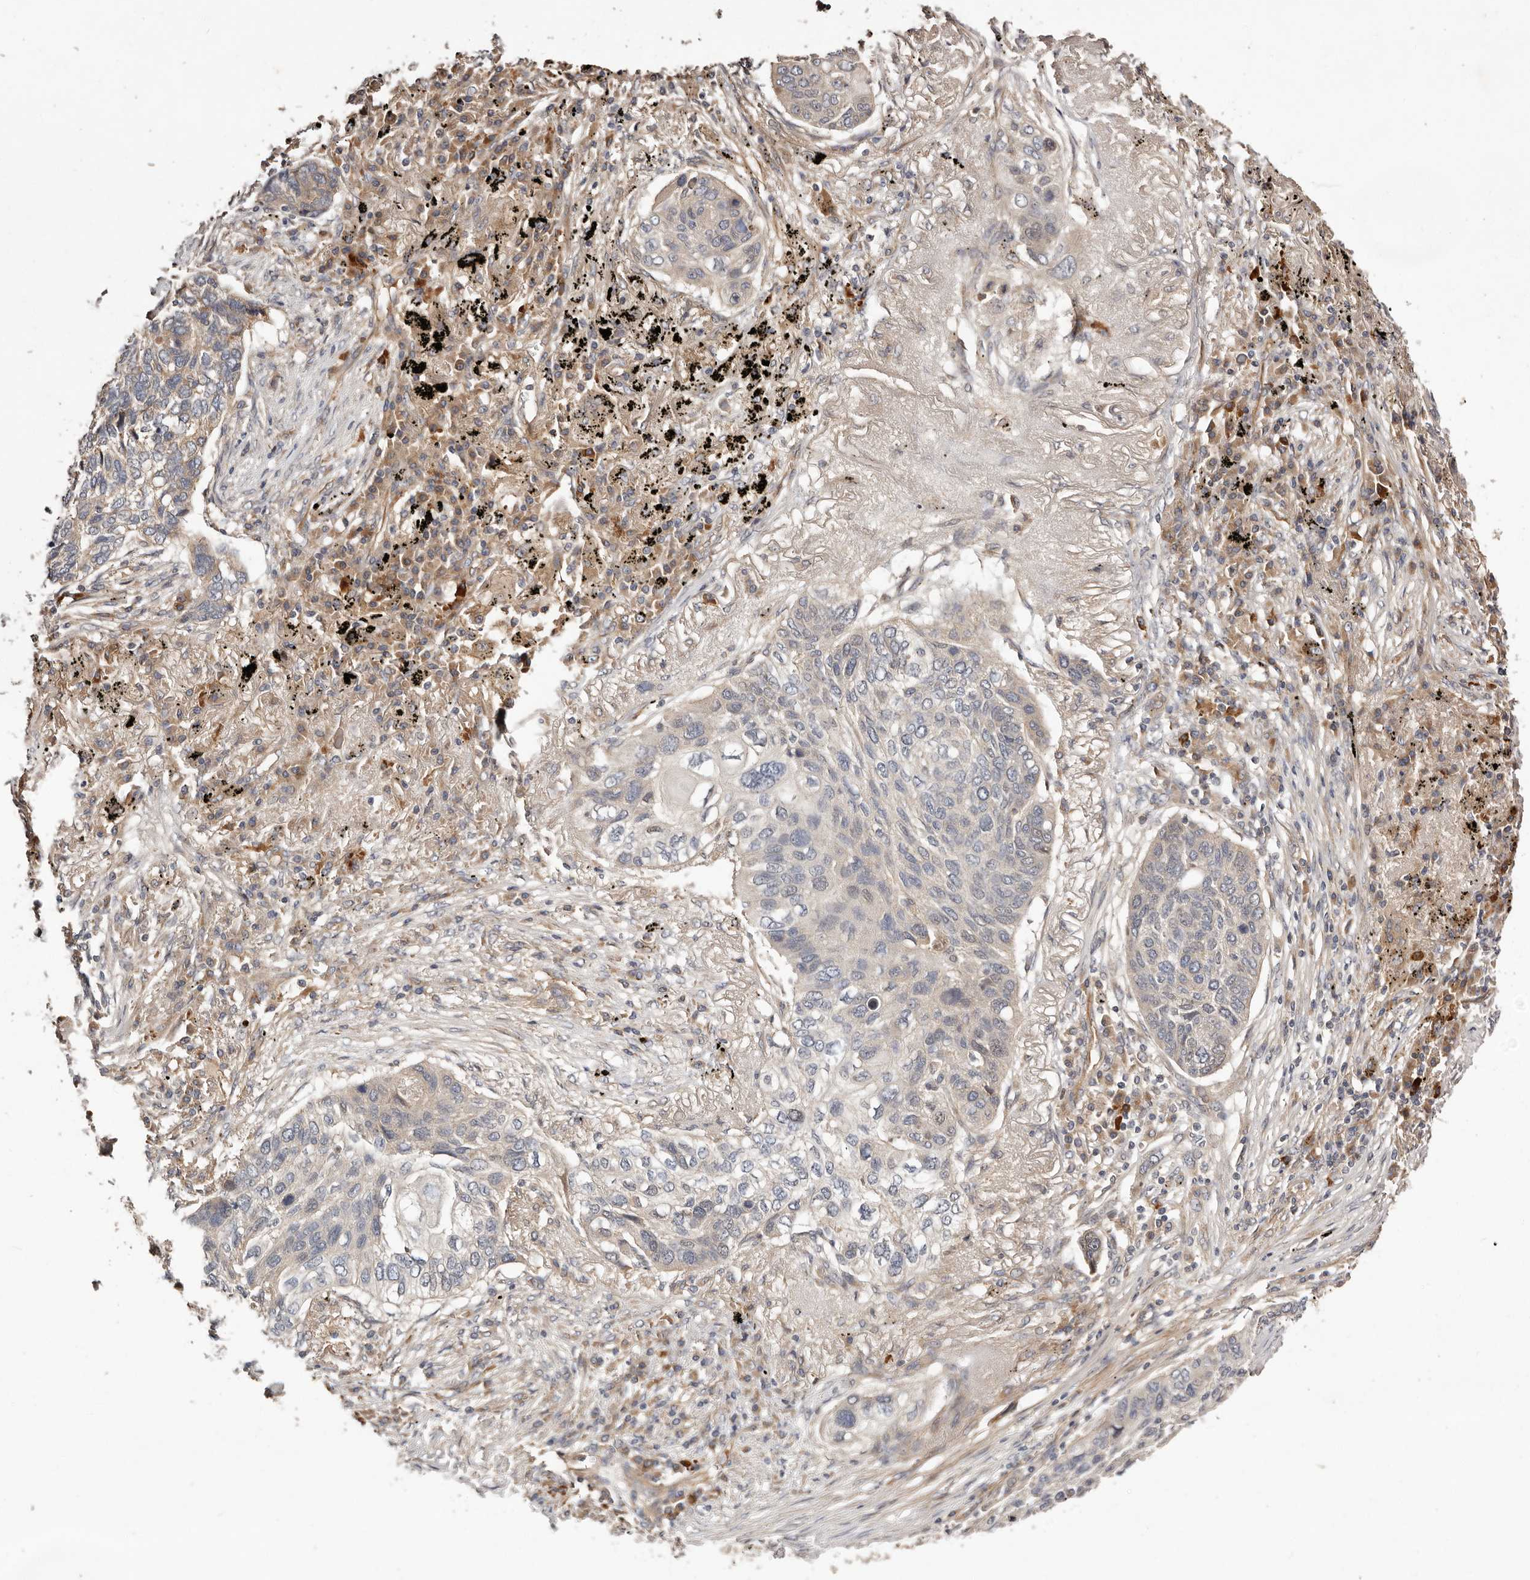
{"staining": {"intensity": "negative", "quantity": "none", "location": "none"}, "tissue": "lung cancer", "cell_type": "Tumor cells", "image_type": "cancer", "snomed": [{"axis": "morphology", "description": "Squamous cell carcinoma, NOS"}, {"axis": "topography", "description": "Lung"}], "caption": "Image shows no significant protein staining in tumor cells of lung cancer. The staining was performed using DAB (3,3'-diaminobenzidine) to visualize the protein expression in brown, while the nuclei were stained in blue with hematoxylin (Magnification: 20x).", "gene": "MACF1", "patient": {"sex": "female", "age": 63}}